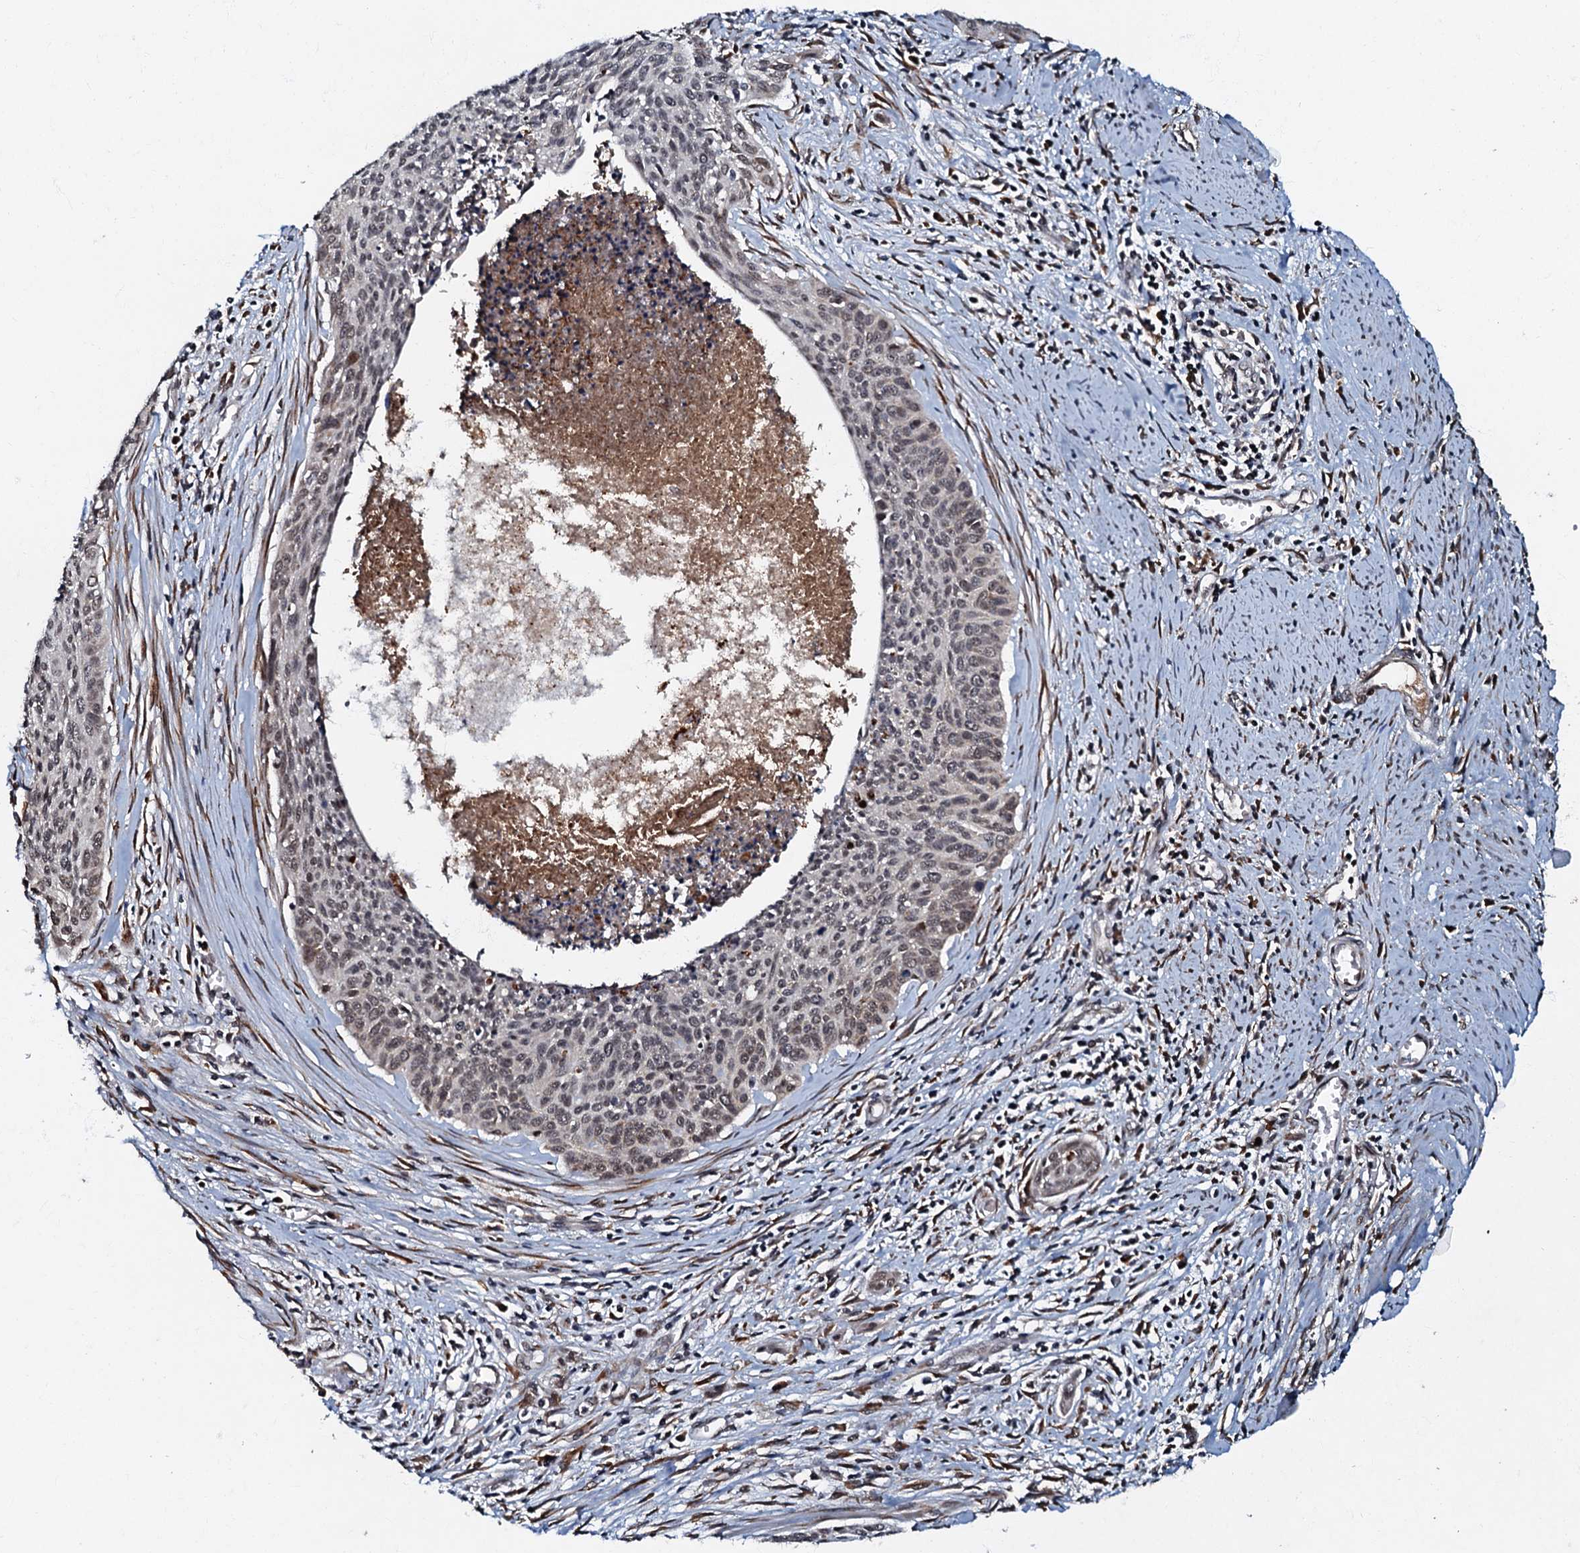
{"staining": {"intensity": "moderate", "quantity": "25%-75%", "location": "nuclear"}, "tissue": "cervical cancer", "cell_type": "Tumor cells", "image_type": "cancer", "snomed": [{"axis": "morphology", "description": "Squamous cell carcinoma, NOS"}, {"axis": "topography", "description": "Cervix"}], "caption": "Tumor cells display medium levels of moderate nuclear expression in about 25%-75% of cells in human squamous cell carcinoma (cervical).", "gene": "C18orf32", "patient": {"sex": "female", "age": 55}}